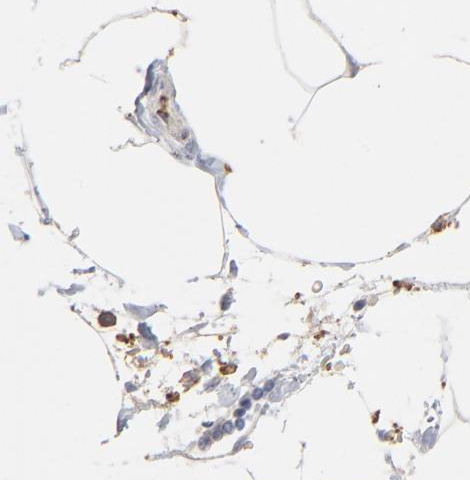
{"staining": {"intensity": "moderate", "quantity": "25%-75%", "location": "cytoplasmic/membranous"}, "tissue": "adipose tissue", "cell_type": "Adipocytes", "image_type": "normal", "snomed": [{"axis": "morphology", "description": "Normal tissue, NOS"}, {"axis": "morphology", "description": "Adenocarcinoma, NOS"}, {"axis": "topography", "description": "Colon"}, {"axis": "topography", "description": "Peripheral nerve tissue"}], "caption": "Moderate cytoplasmic/membranous expression for a protein is appreciated in approximately 25%-75% of adipocytes of normal adipose tissue using IHC.", "gene": "ANXA5", "patient": {"sex": "male", "age": 14}}